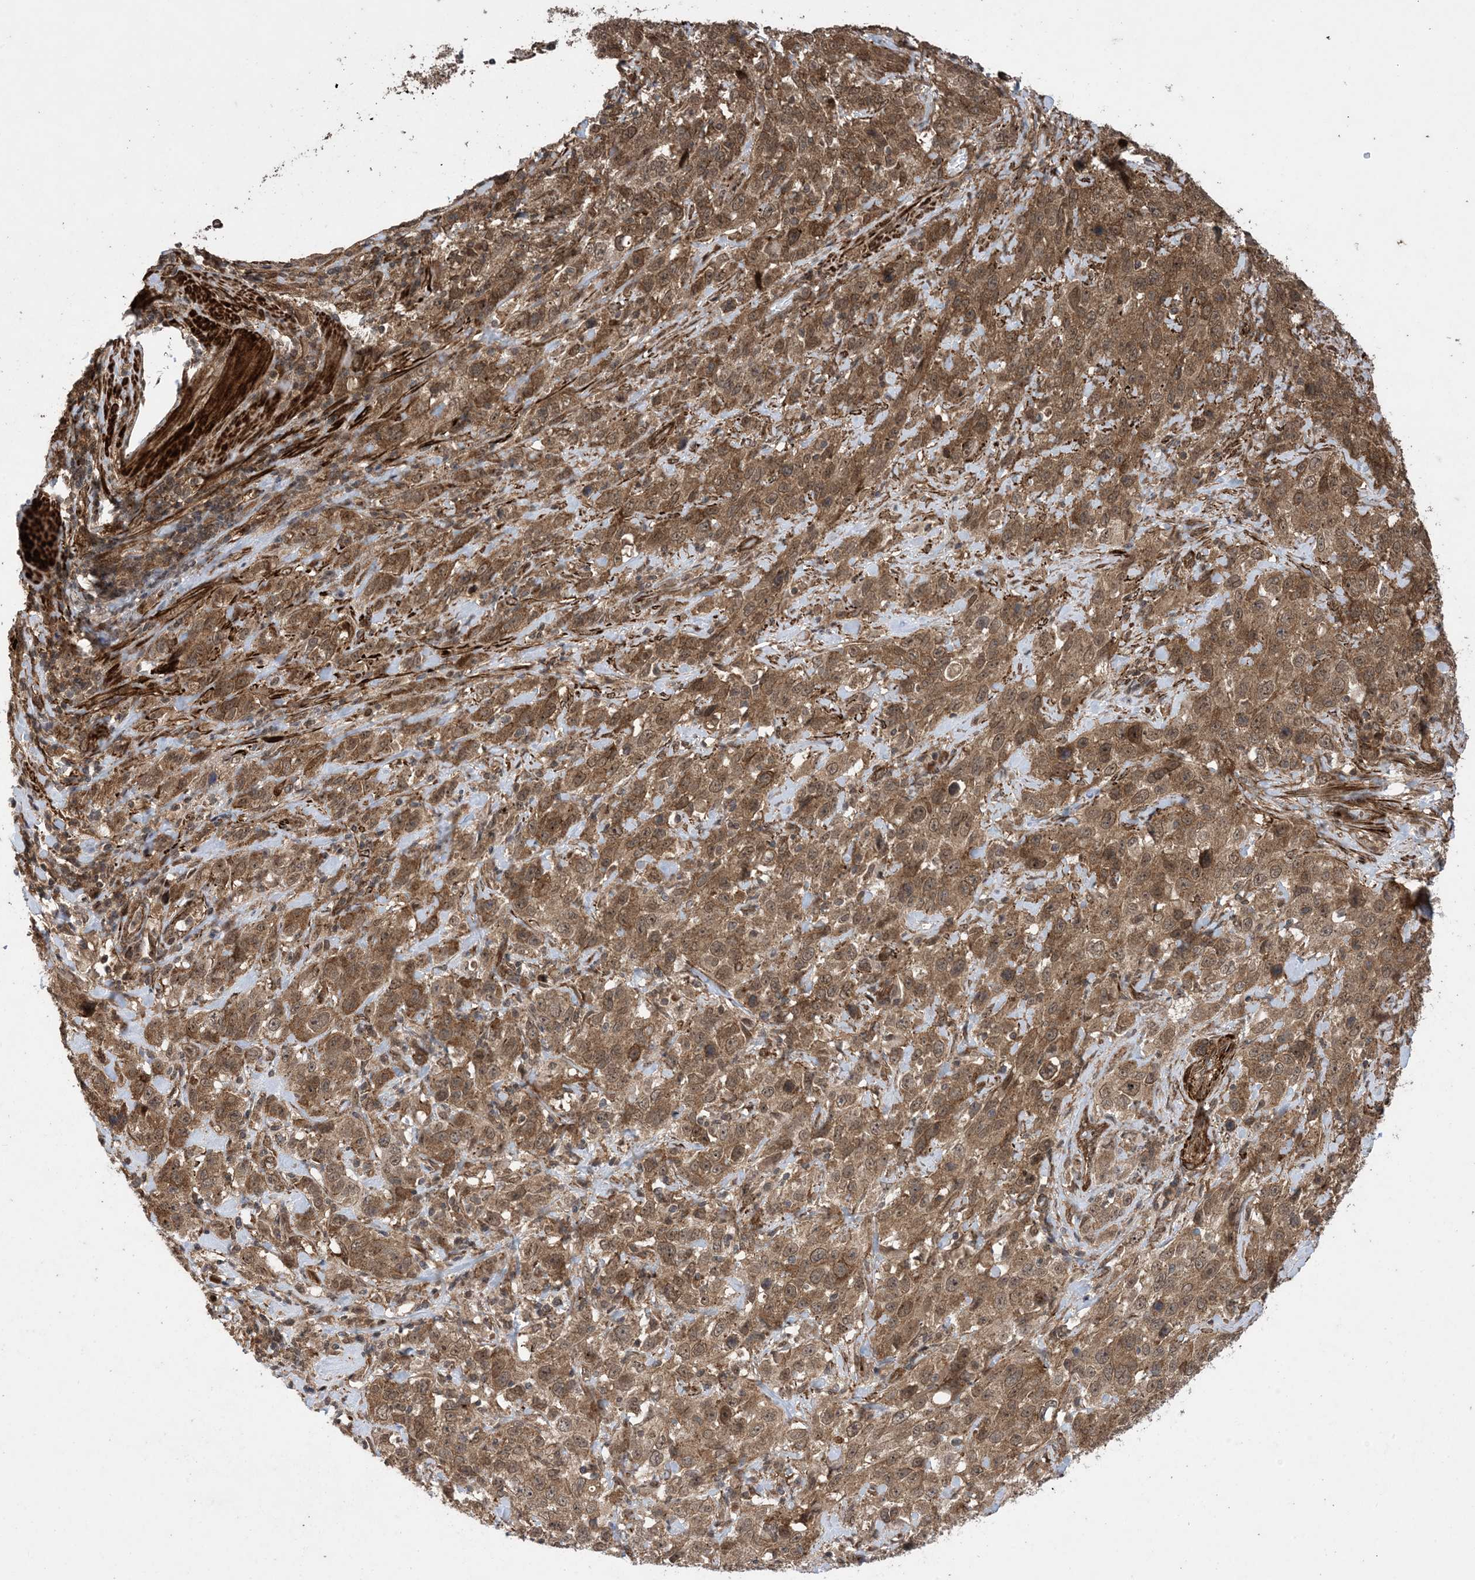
{"staining": {"intensity": "moderate", "quantity": ">75%", "location": "cytoplasmic/membranous,nuclear"}, "tissue": "stomach cancer", "cell_type": "Tumor cells", "image_type": "cancer", "snomed": [{"axis": "morphology", "description": "Normal tissue, NOS"}, {"axis": "morphology", "description": "Adenocarcinoma, NOS"}, {"axis": "topography", "description": "Lymph node"}, {"axis": "topography", "description": "Stomach"}], "caption": "Immunohistochemistry photomicrograph of human stomach cancer stained for a protein (brown), which displays medium levels of moderate cytoplasmic/membranous and nuclear staining in about >75% of tumor cells.", "gene": "ZNF511", "patient": {"sex": "male", "age": 48}}